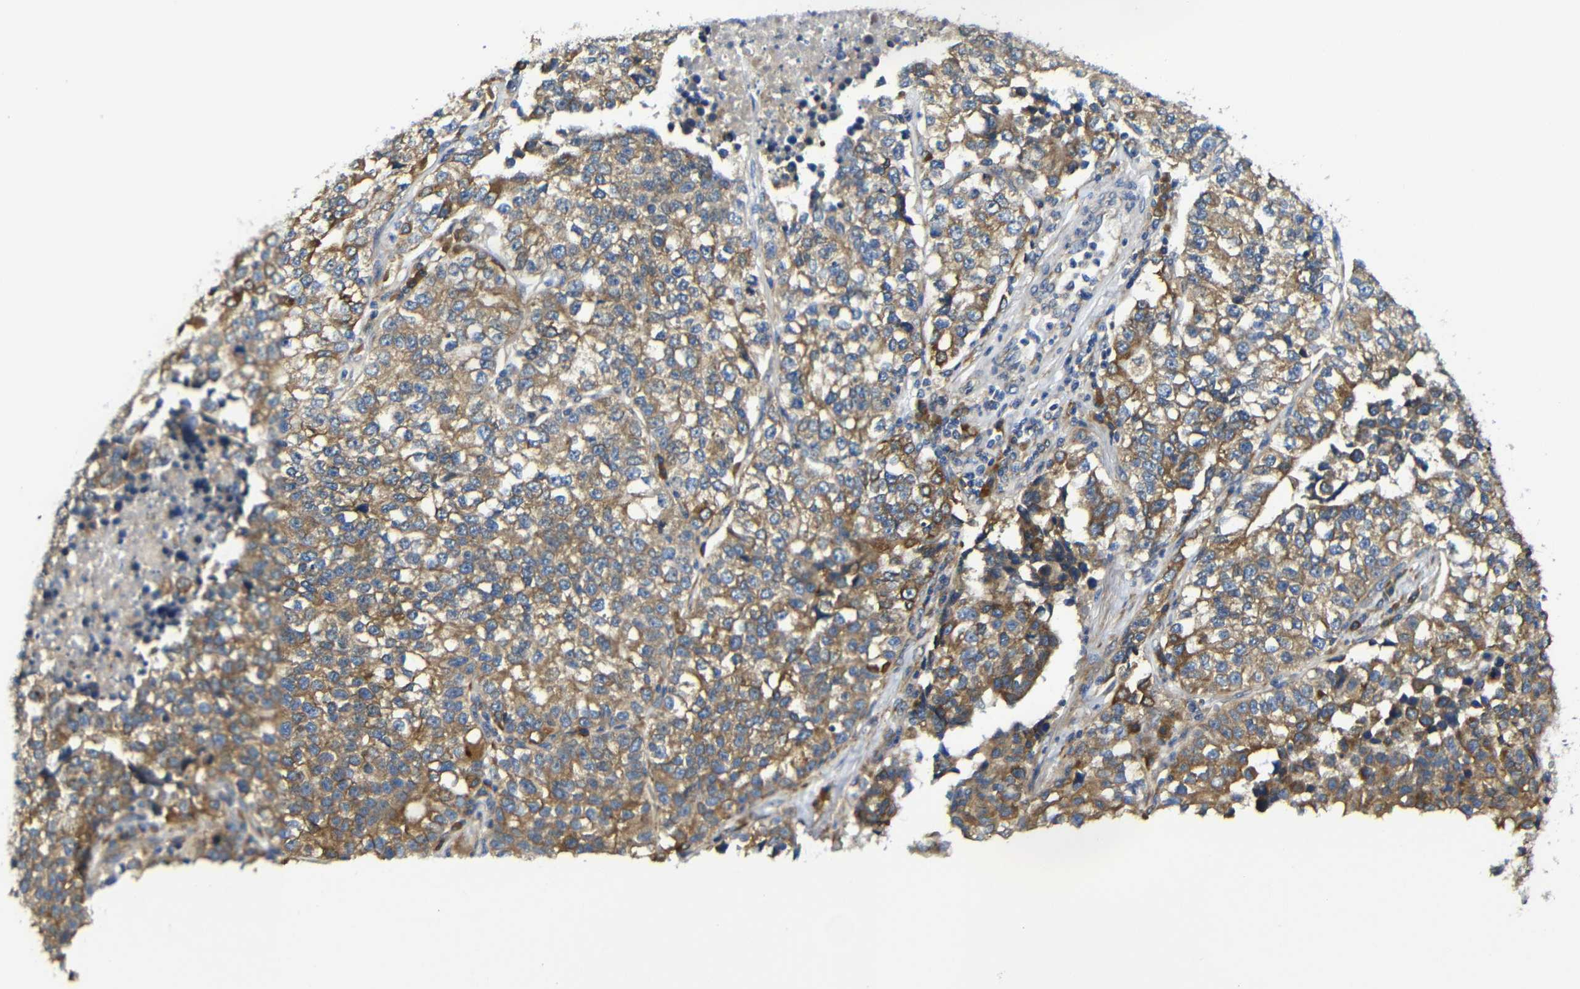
{"staining": {"intensity": "moderate", "quantity": ">75%", "location": "cytoplasmic/membranous"}, "tissue": "lung cancer", "cell_type": "Tumor cells", "image_type": "cancer", "snomed": [{"axis": "morphology", "description": "Adenocarcinoma, NOS"}, {"axis": "topography", "description": "Lung"}], "caption": "Tumor cells reveal medium levels of moderate cytoplasmic/membranous staining in approximately >75% of cells in lung cancer (adenocarcinoma). The staining was performed using DAB to visualize the protein expression in brown, while the nuclei were stained in blue with hematoxylin (Magnification: 20x).", "gene": "CLCC1", "patient": {"sex": "male", "age": 49}}